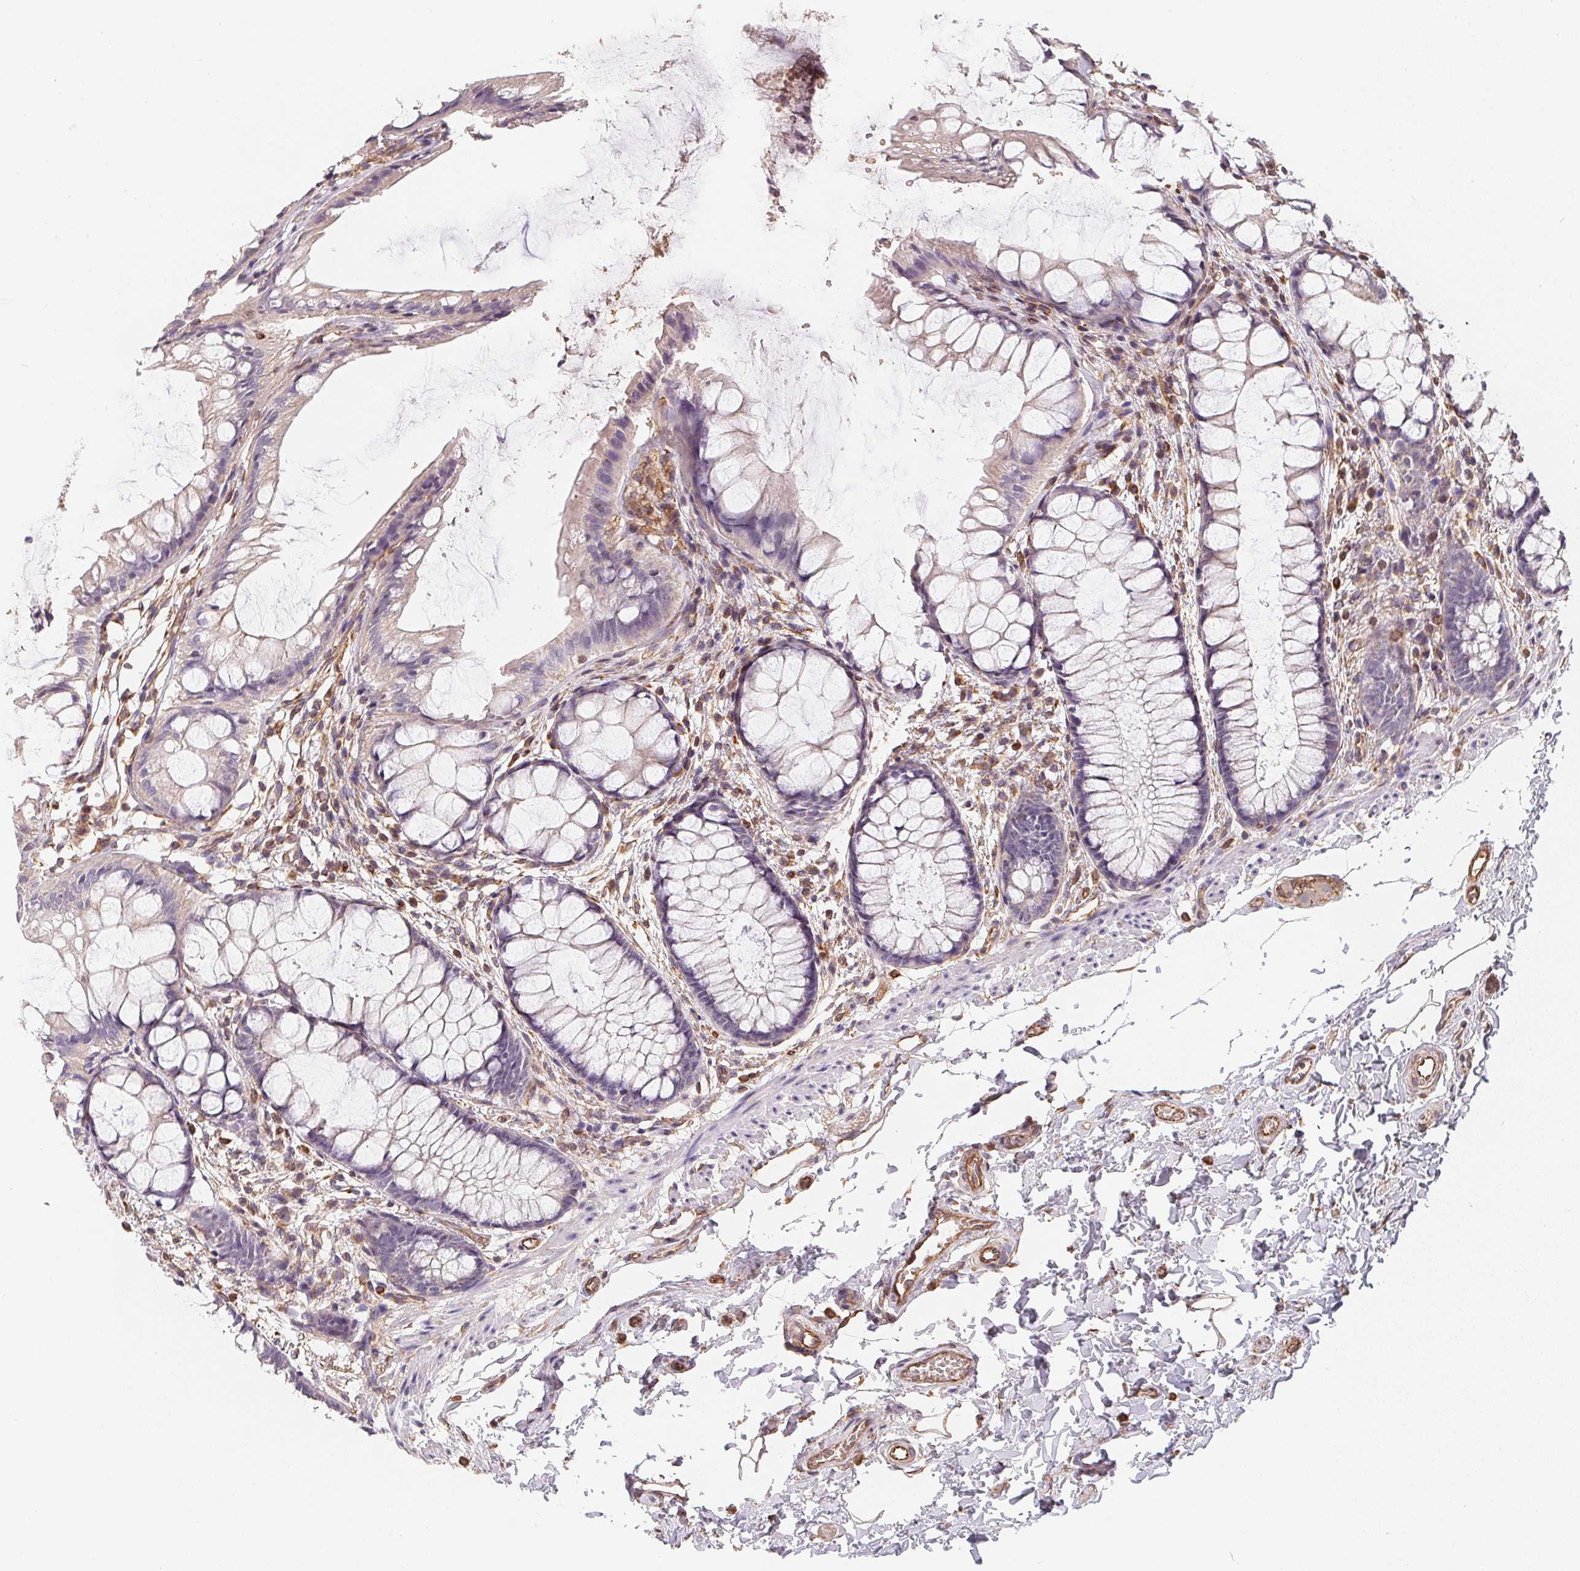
{"staining": {"intensity": "weak", "quantity": "25%-75%", "location": "cytoplasmic/membranous"}, "tissue": "rectum", "cell_type": "Glandular cells", "image_type": "normal", "snomed": [{"axis": "morphology", "description": "Normal tissue, NOS"}, {"axis": "topography", "description": "Rectum"}], "caption": "Protein analysis of unremarkable rectum shows weak cytoplasmic/membranous positivity in approximately 25%-75% of glandular cells.", "gene": "TBKBP1", "patient": {"sex": "female", "age": 62}}